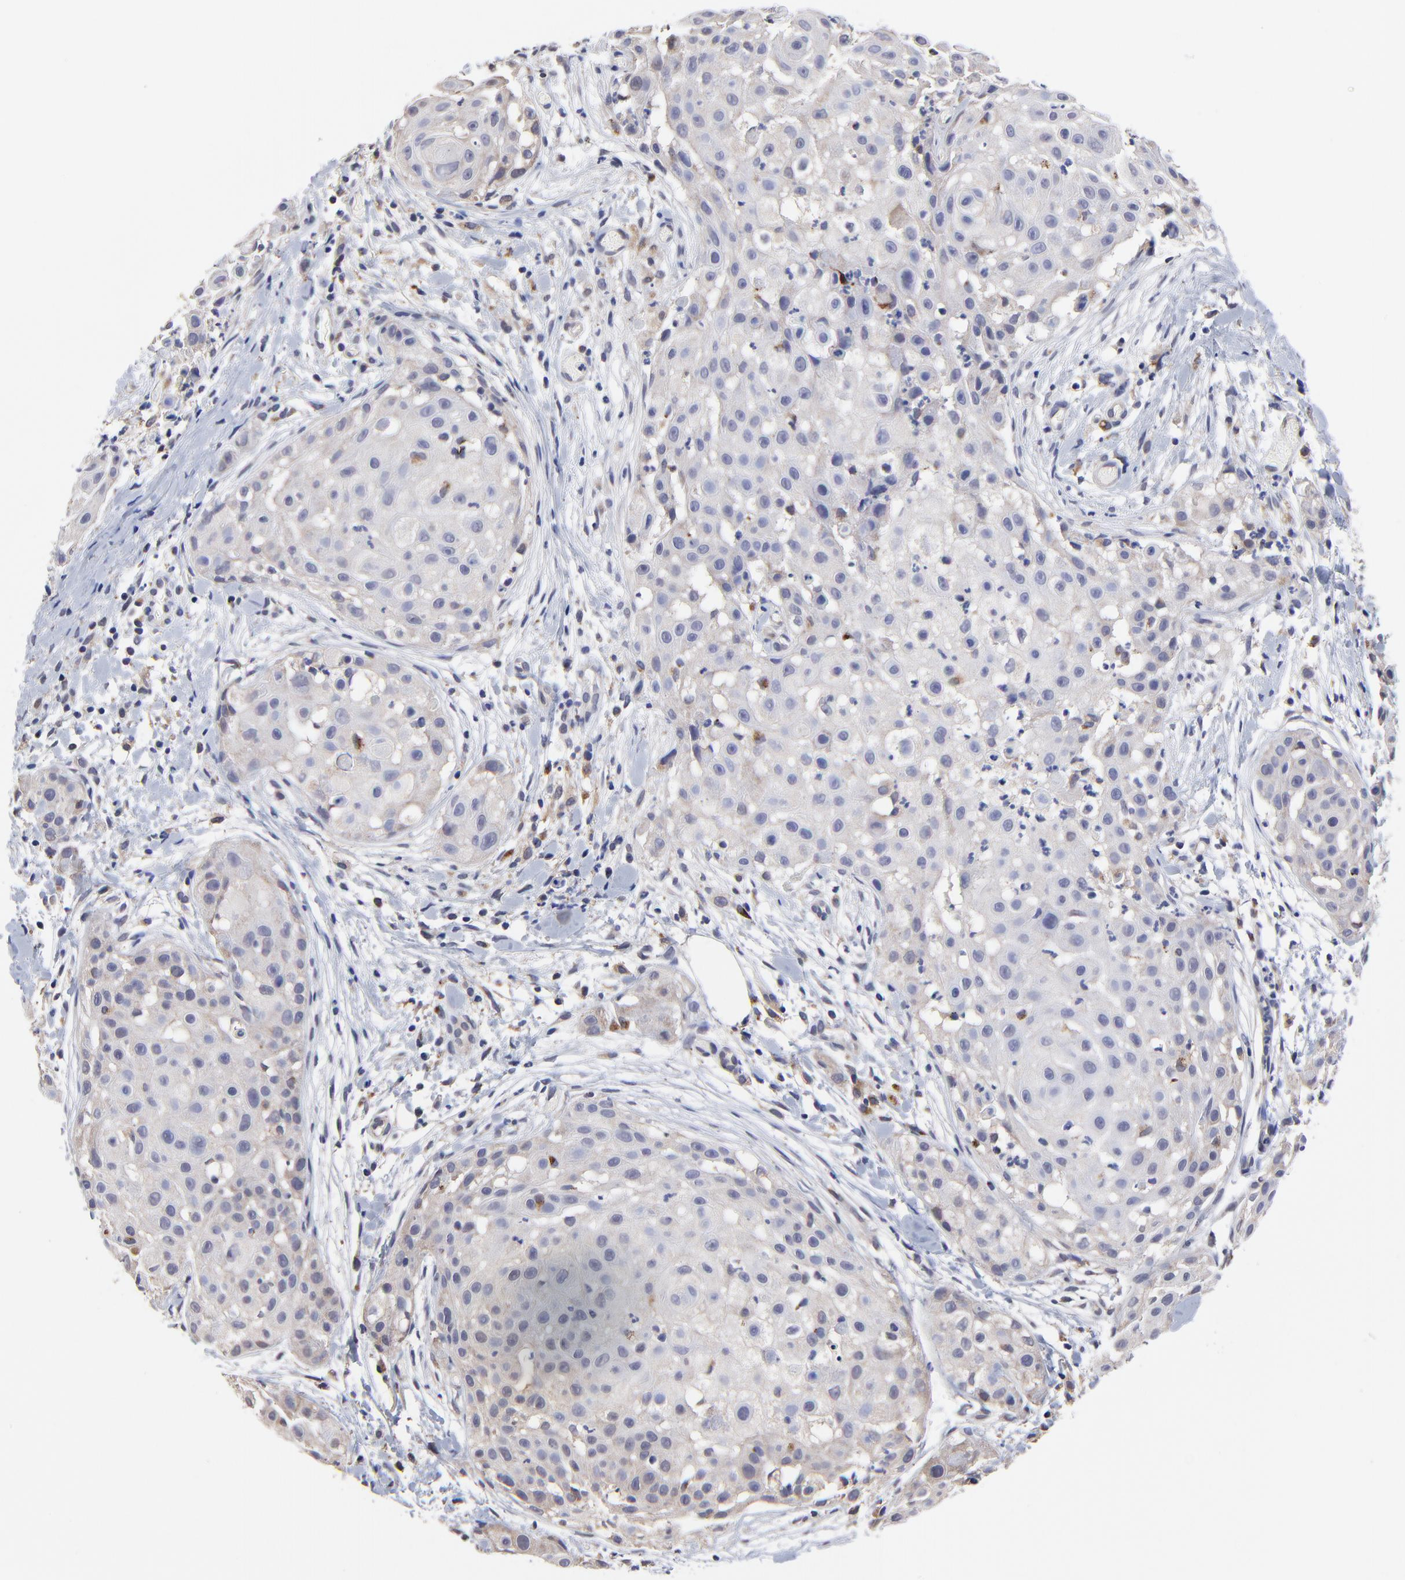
{"staining": {"intensity": "weak", "quantity": "<25%", "location": "cytoplasmic/membranous"}, "tissue": "skin cancer", "cell_type": "Tumor cells", "image_type": "cancer", "snomed": [{"axis": "morphology", "description": "Squamous cell carcinoma, NOS"}, {"axis": "topography", "description": "Skin"}], "caption": "Skin cancer was stained to show a protein in brown. There is no significant expression in tumor cells.", "gene": "PDE4B", "patient": {"sex": "female", "age": 57}}